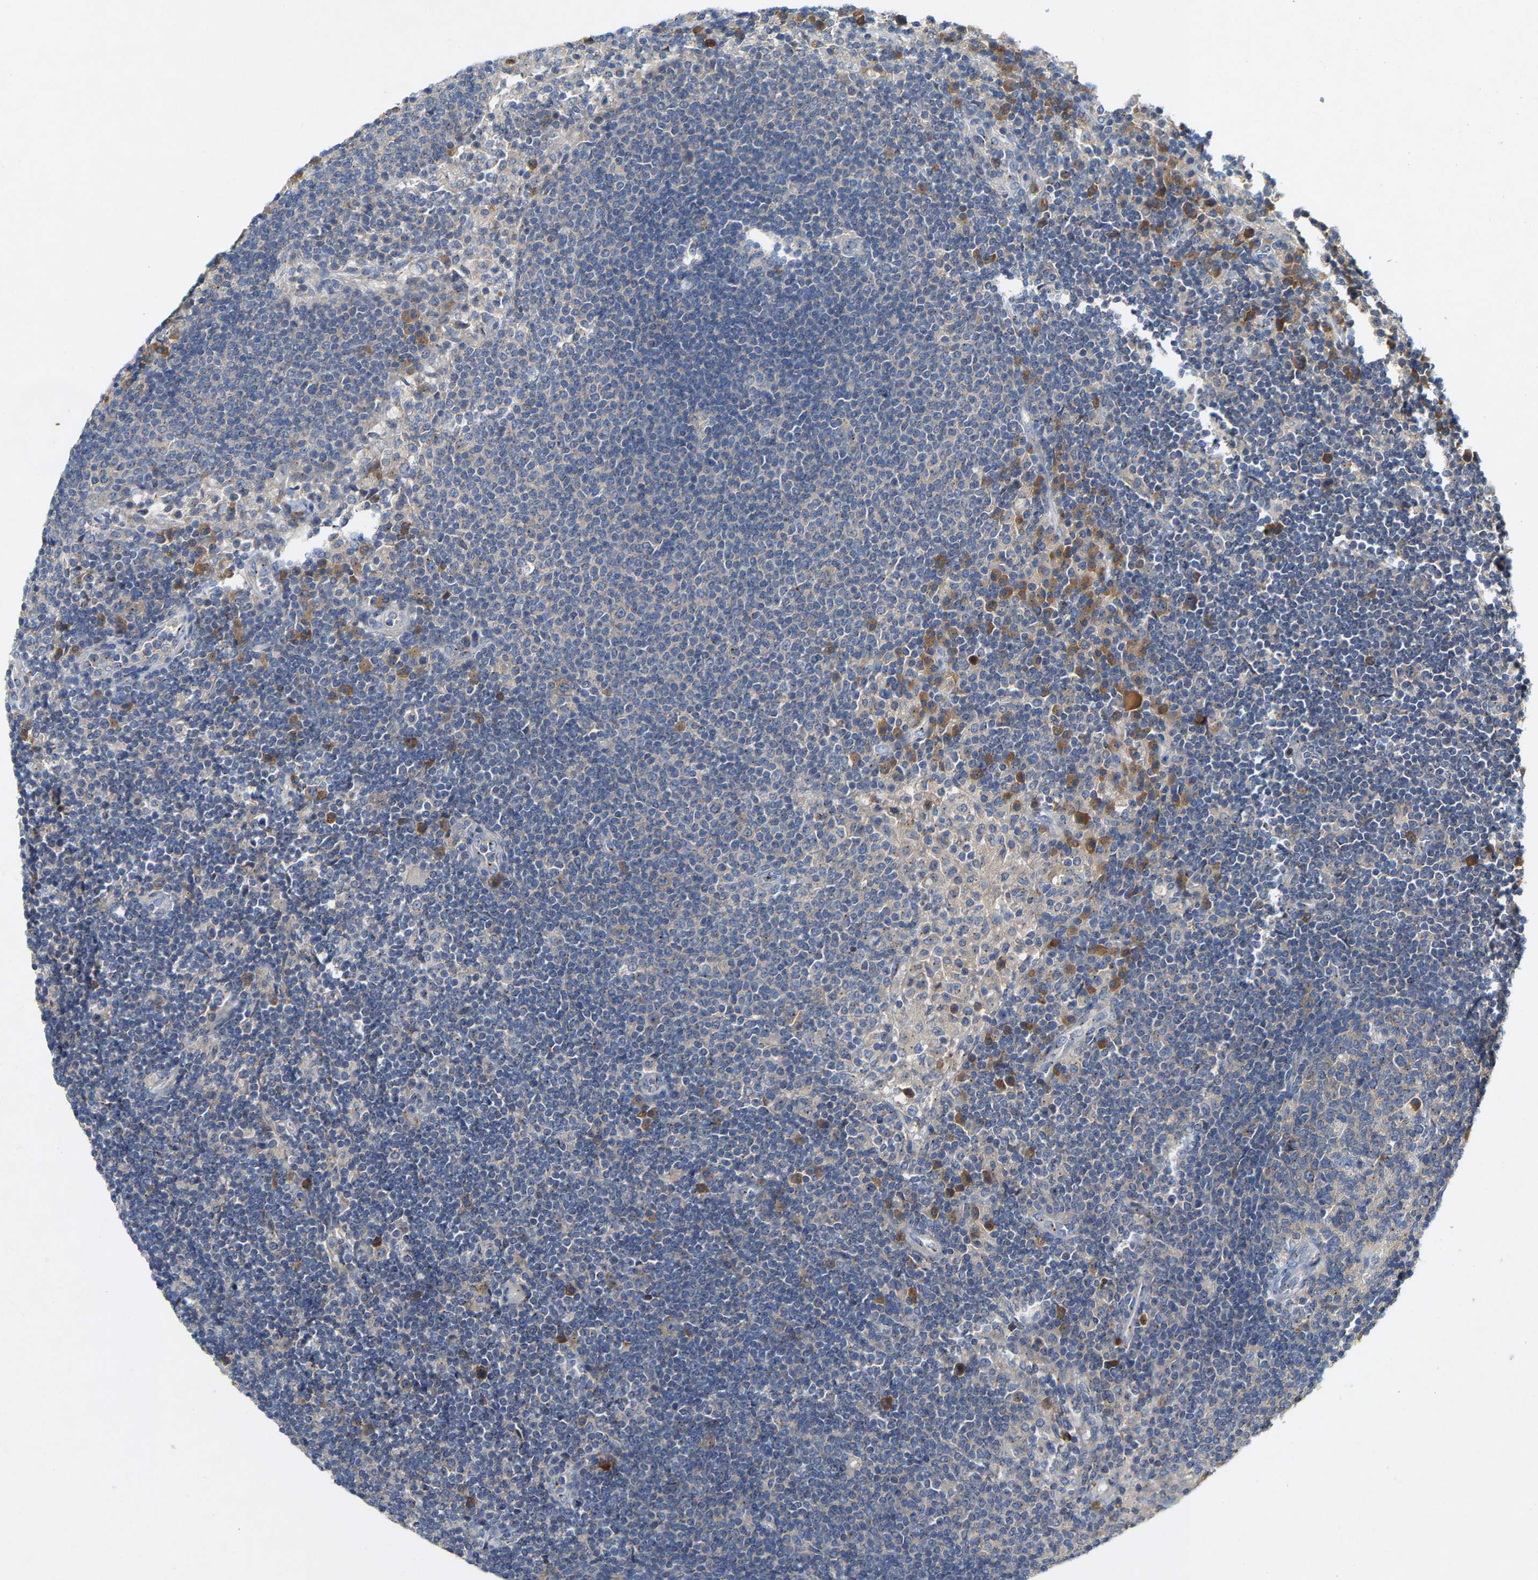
{"staining": {"intensity": "weak", "quantity": "25%-75%", "location": "cytoplasmic/membranous"}, "tissue": "lymph node", "cell_type": "Germinal center cells", "image_type": "normal", "snomed": [{"axis": "morphology", "description": "Normal tissue, NOS"}, {"axis": "topography", "description": "Lymph node"}], "caption": "Immunohistochemistry (IHC) of normal human lymph node demonstrates low levels of weak cytoplasmic/membranous expression in about 25%-75% of germinal center cells.", "gene": "PCNT", "patient": {"sex": "female", "age": 53}}